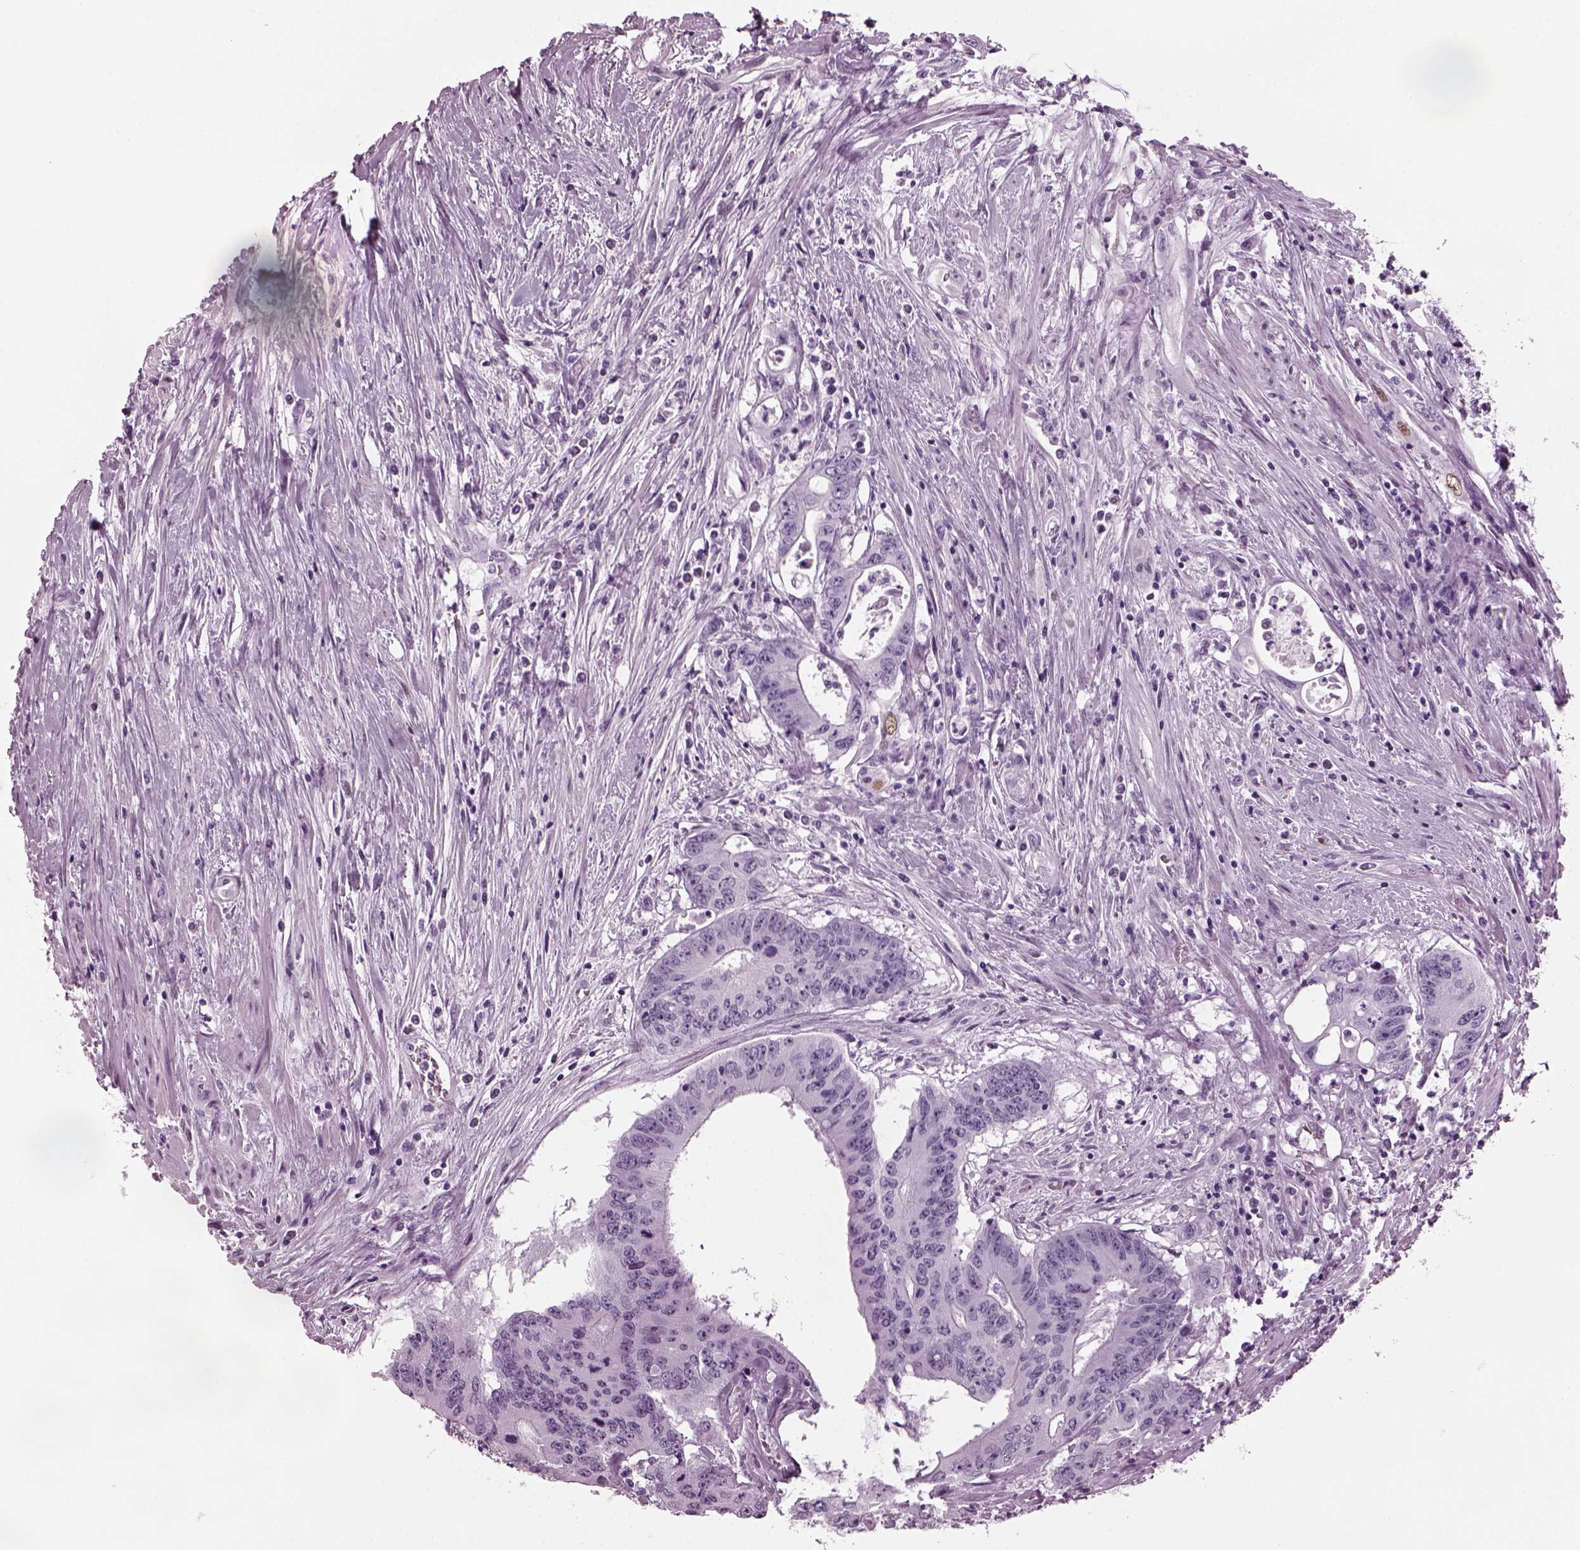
{"staining": {"intensity": "negative", "quantity": "none", "location": "none"}, "tissue": "colorectal cancer", "cell_type": "Tumor cells", "image_type": "cancer", "snomed": [{"axis": "morphology", "description": "Adenocarcinoma, NOS"}, {"axis": "topography", "description": "Rectum"}], "caption": "Tumor cells are negative for brown protein staining in colorectal adenocarcinoma.", "gene": "KRTAP3-2", "patient": {"sex": "male", "age": 59}}